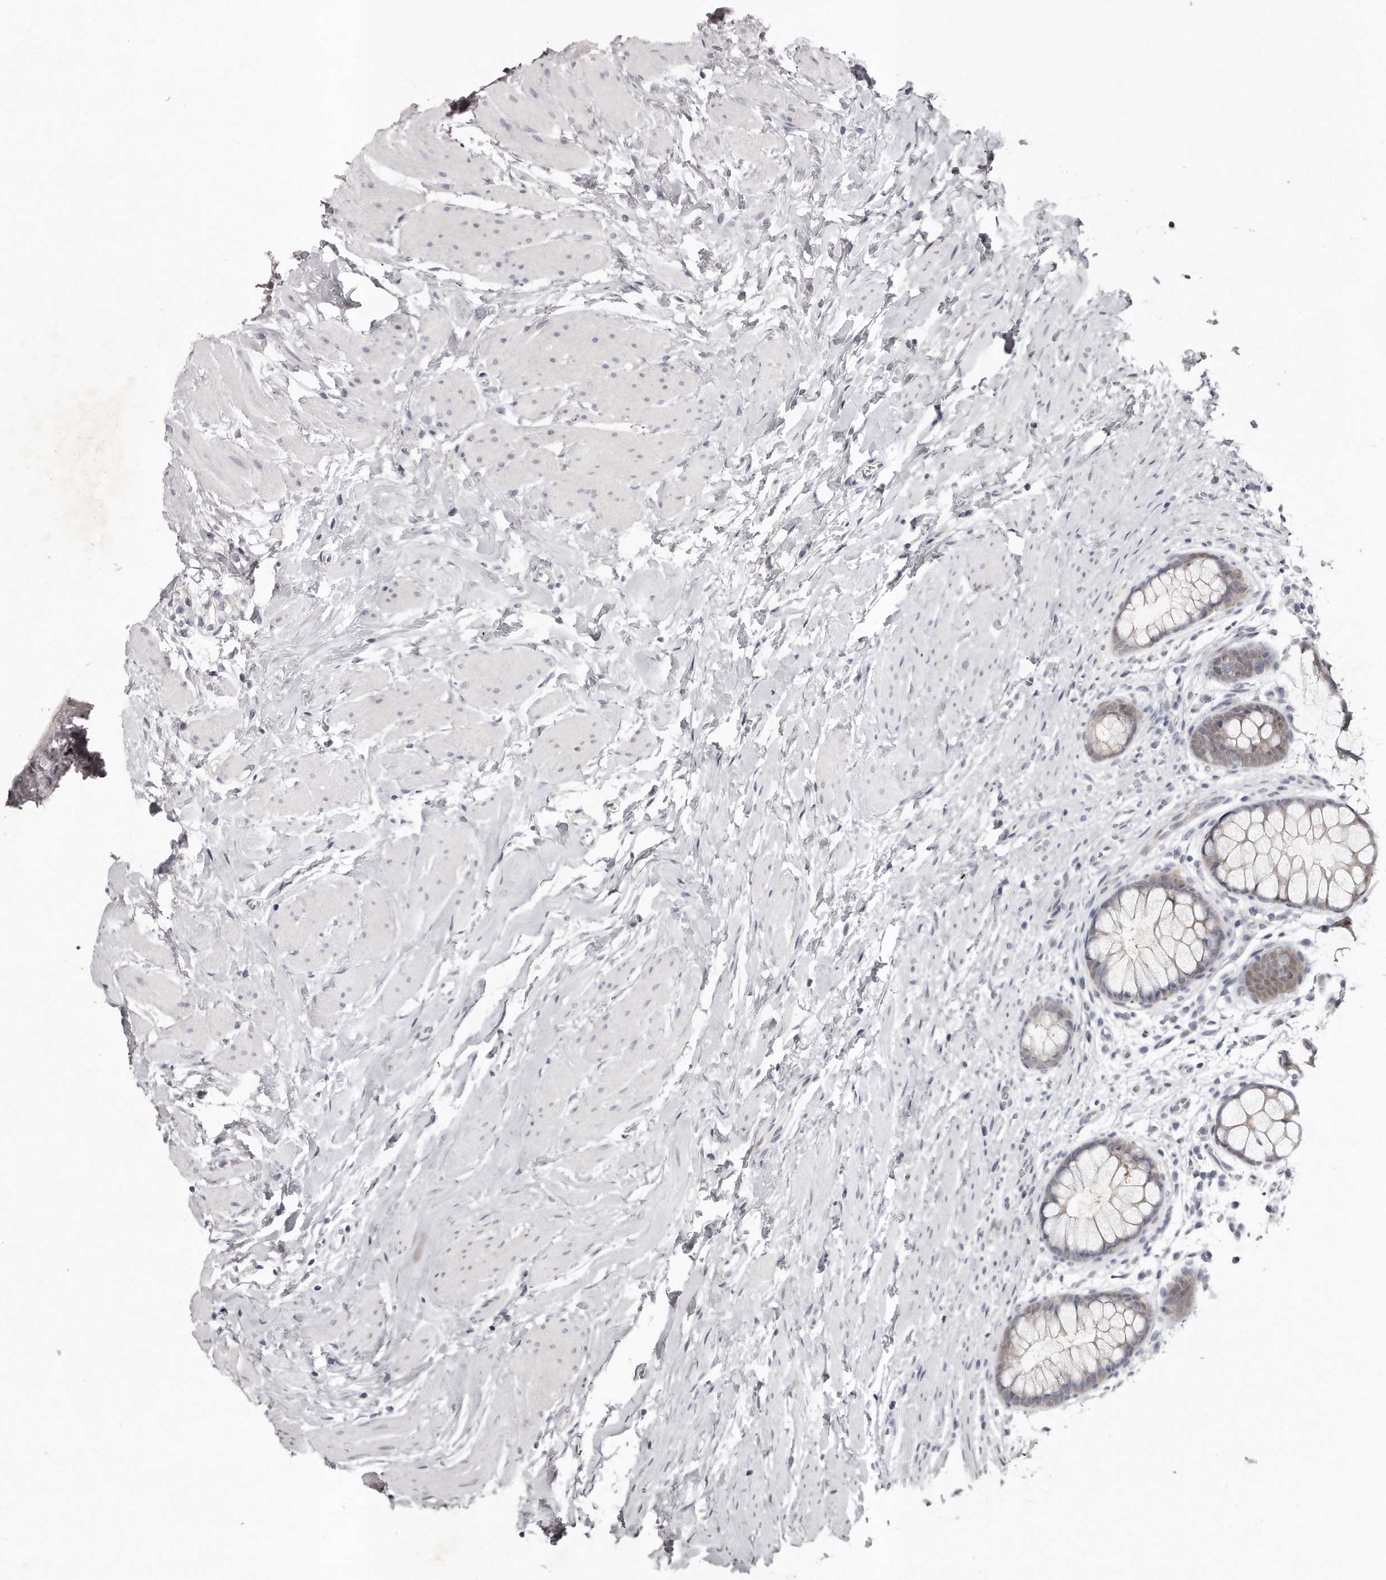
{"staining": {"intensity": "negative", "quantity": "none", "location": "none"}, "tissue": "colon", "cell_type": "Endothelial cells", "image_type": "normal", "snomed": [{"axis": "morphology", "description": "Normal tissue, NOS"}, {"axis": "topography", "description": "Colon"}], "caption": "The histopathology image exhibits no staining of endothelial cells in normal colon. (DAB IHC, high magnification).", "gene": "GGCT", "patient": {"sex": "female", "age": 62}}